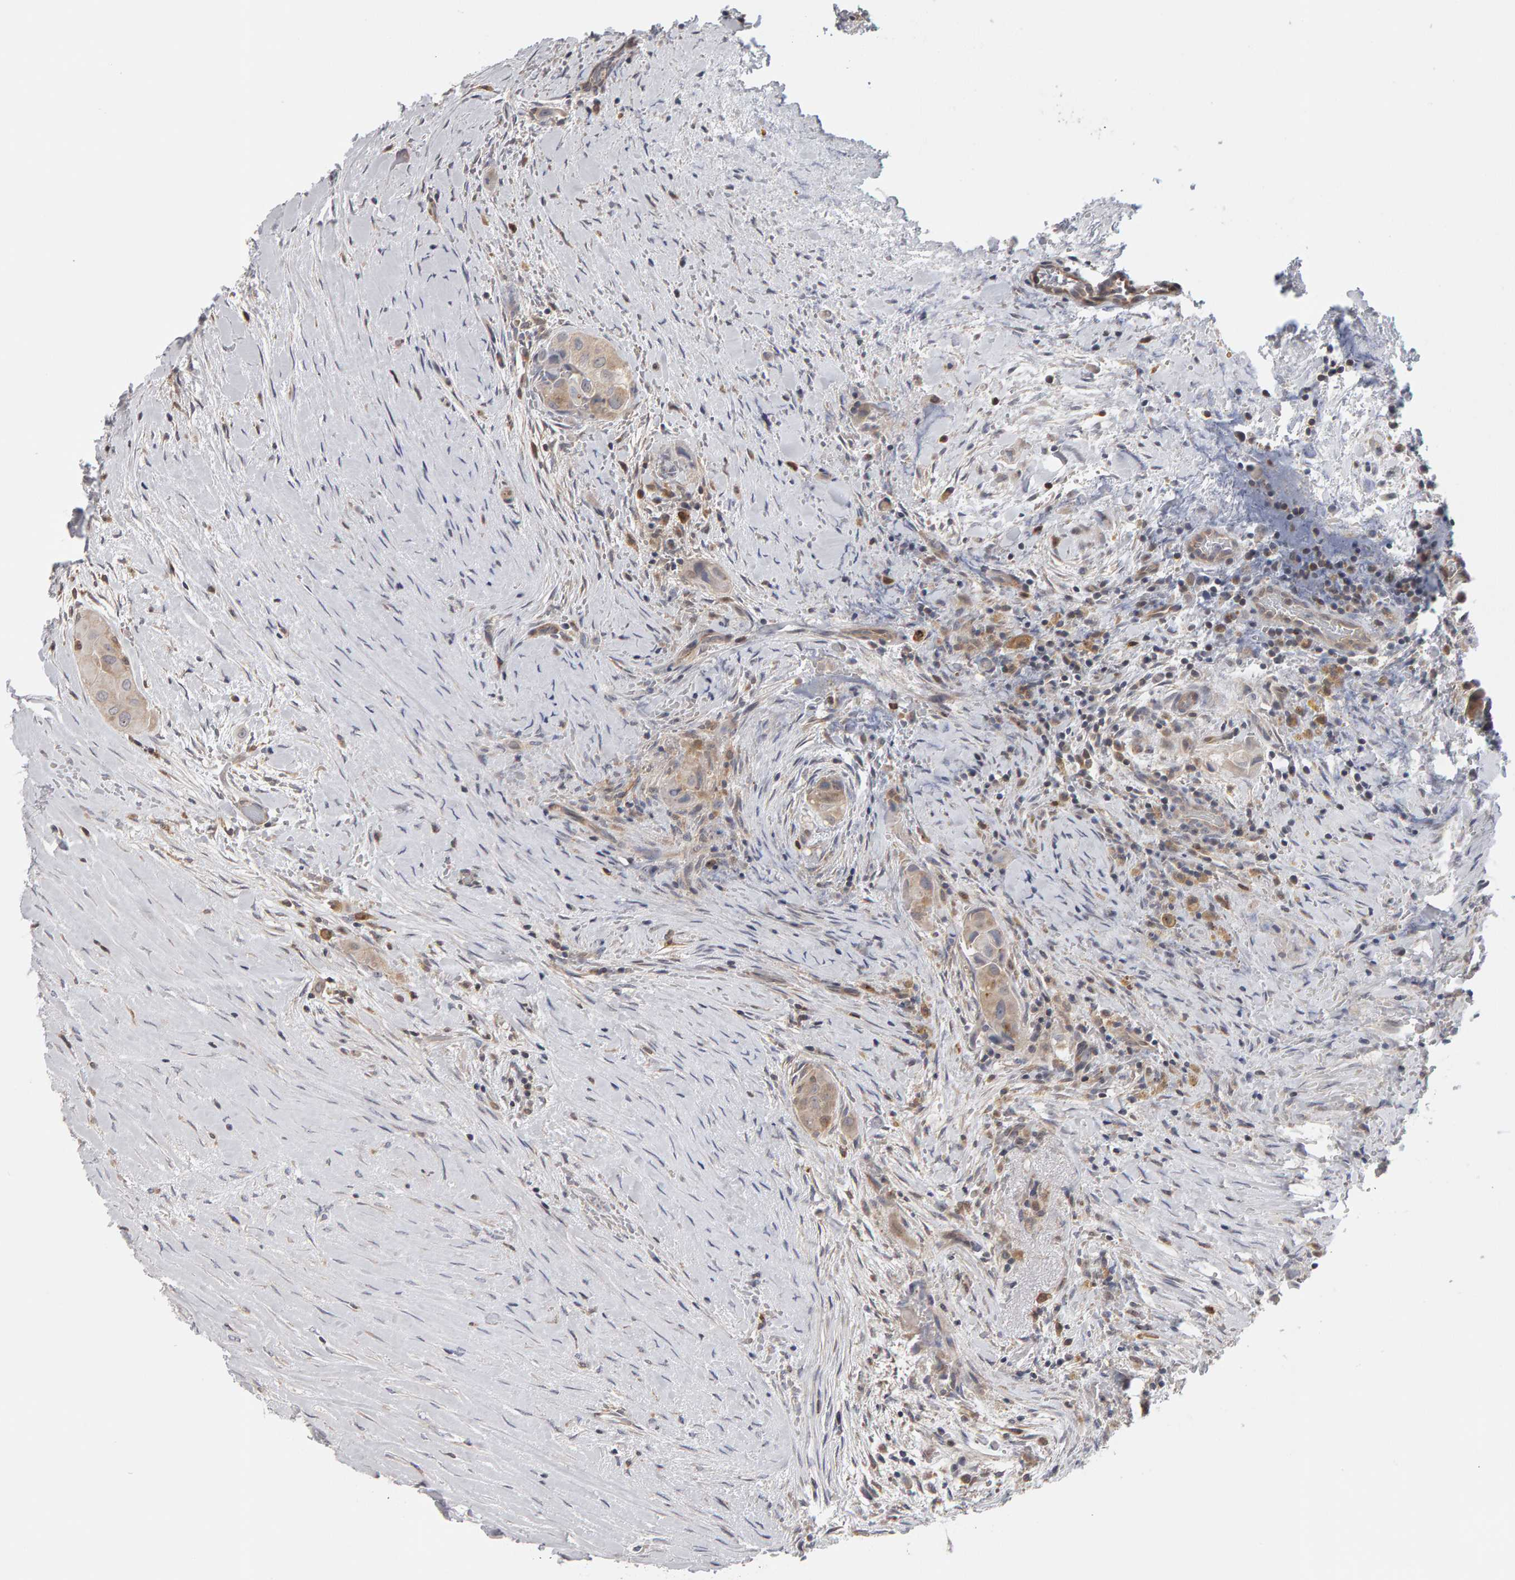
{"staining": {"intensity": "moderate", "quantity": ">75%", "location": "cytoplasmic/membranous"}, "tissue": "thyroid cancer", "cell_type": "Tumor cells", "image_type": "cancer", "snomed": [{"axis": "morphology", "description": "Papillary adenocarcinoma, NOS"}, {"axis": "topography", "description": "Thyroid gland"}], "caption": "This is an image of IHC staining of thyroid cancer (papillary adenocarcinoma), which shows moderate positivity in the cytoplasmic/membranous of tumor cells.", "gene": "MSRA", "patient": {"sex": "female", "age": 59}}